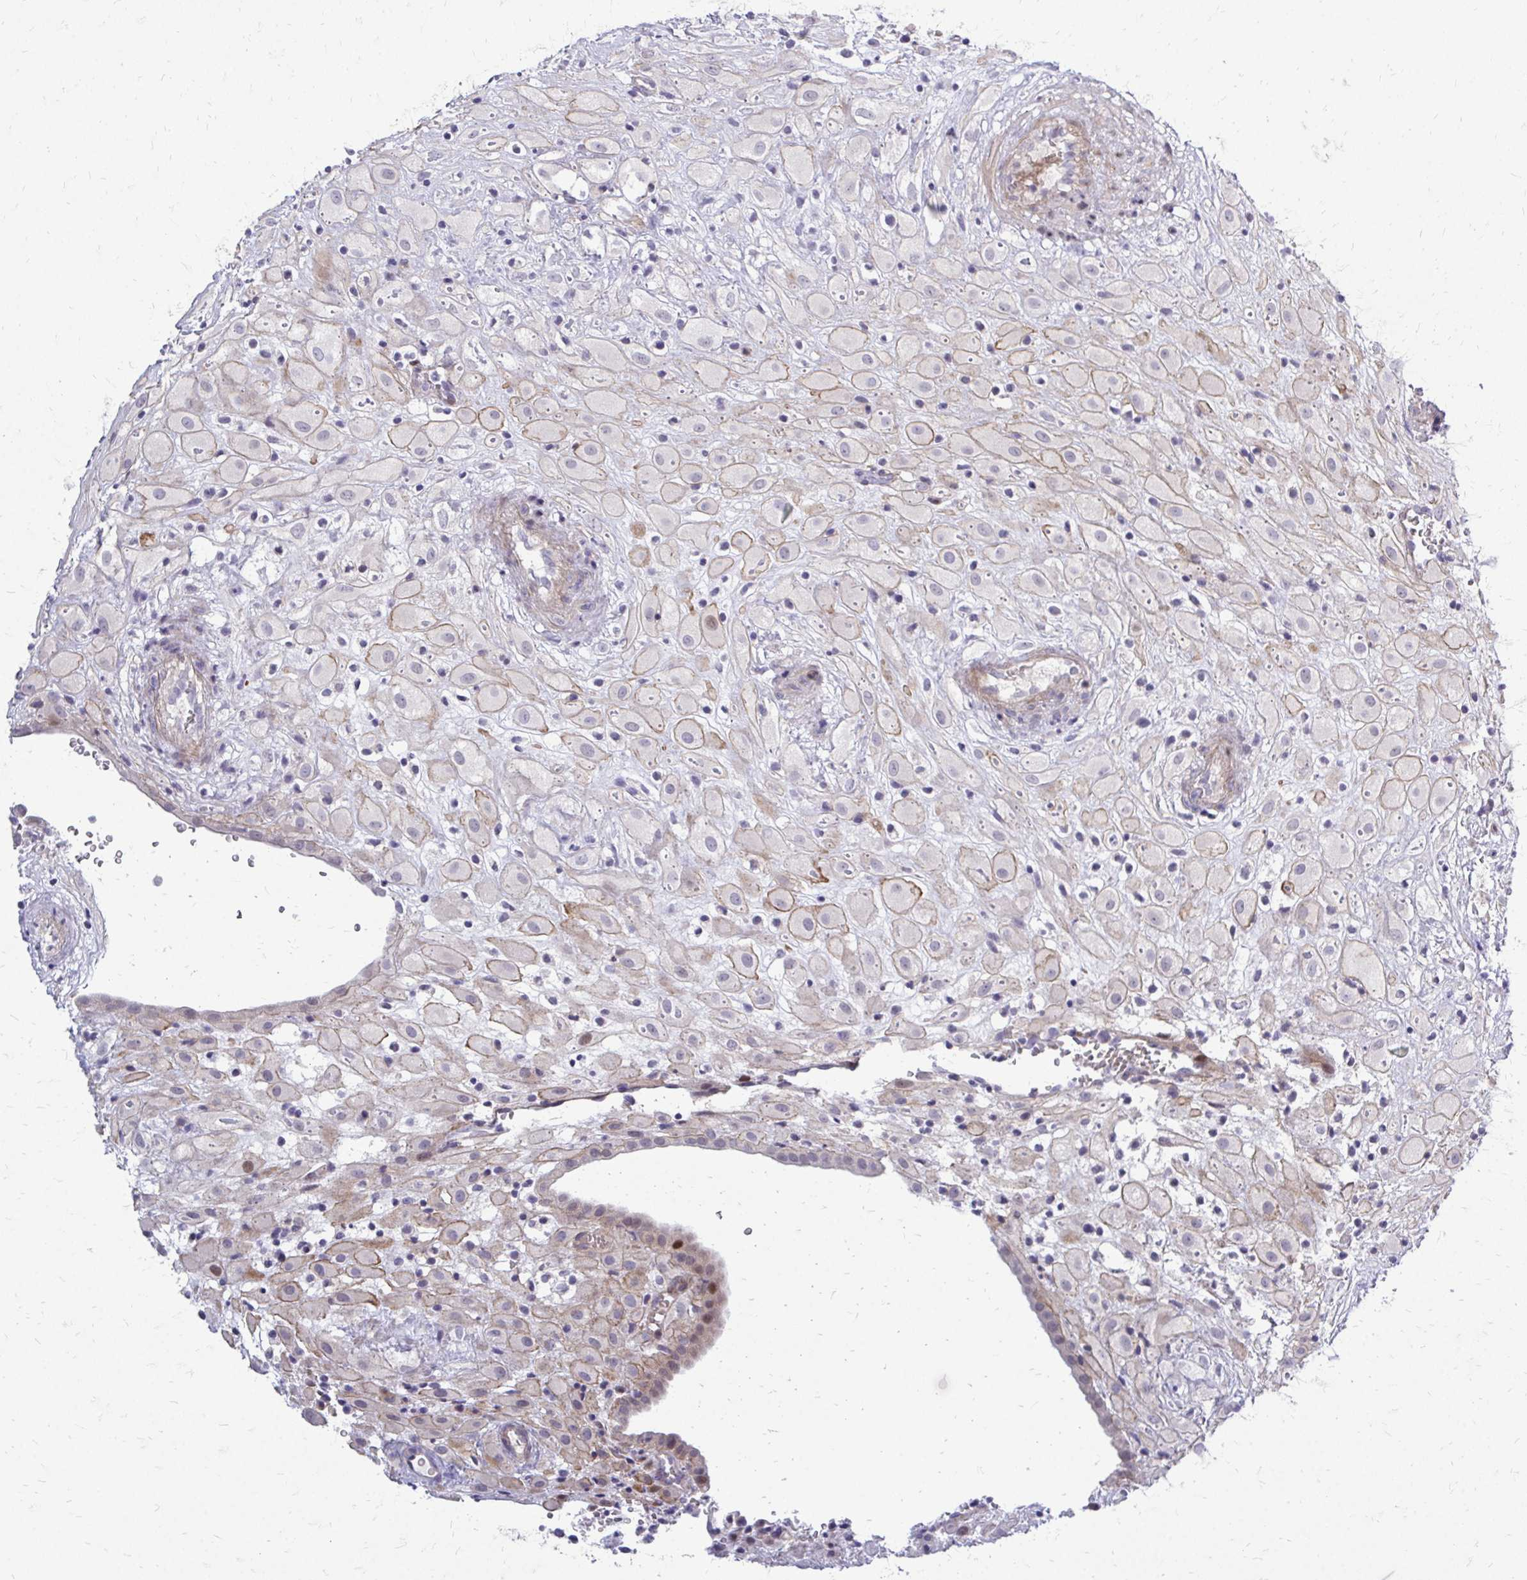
{"staining": {"intensity": "weak", "quantity": "25%-75%", "location": "cytoplasmic/membranous"}, "tissue": "placenta", "cell_type": "Decidual cells", "image_type": "normal", "snomed": [{"axis": "morphology", "description": "Normal tissue, NOS"}, {"axis": "topography", "description": "Placenta"}], "caption": "Protein staining of normal placenta exhibits weak cytoplasmic/membranous positivity in about 25%-75% of decidual cells.", "gene": "PPDPFL", "patient": {"sex": "female", "age": 24}}